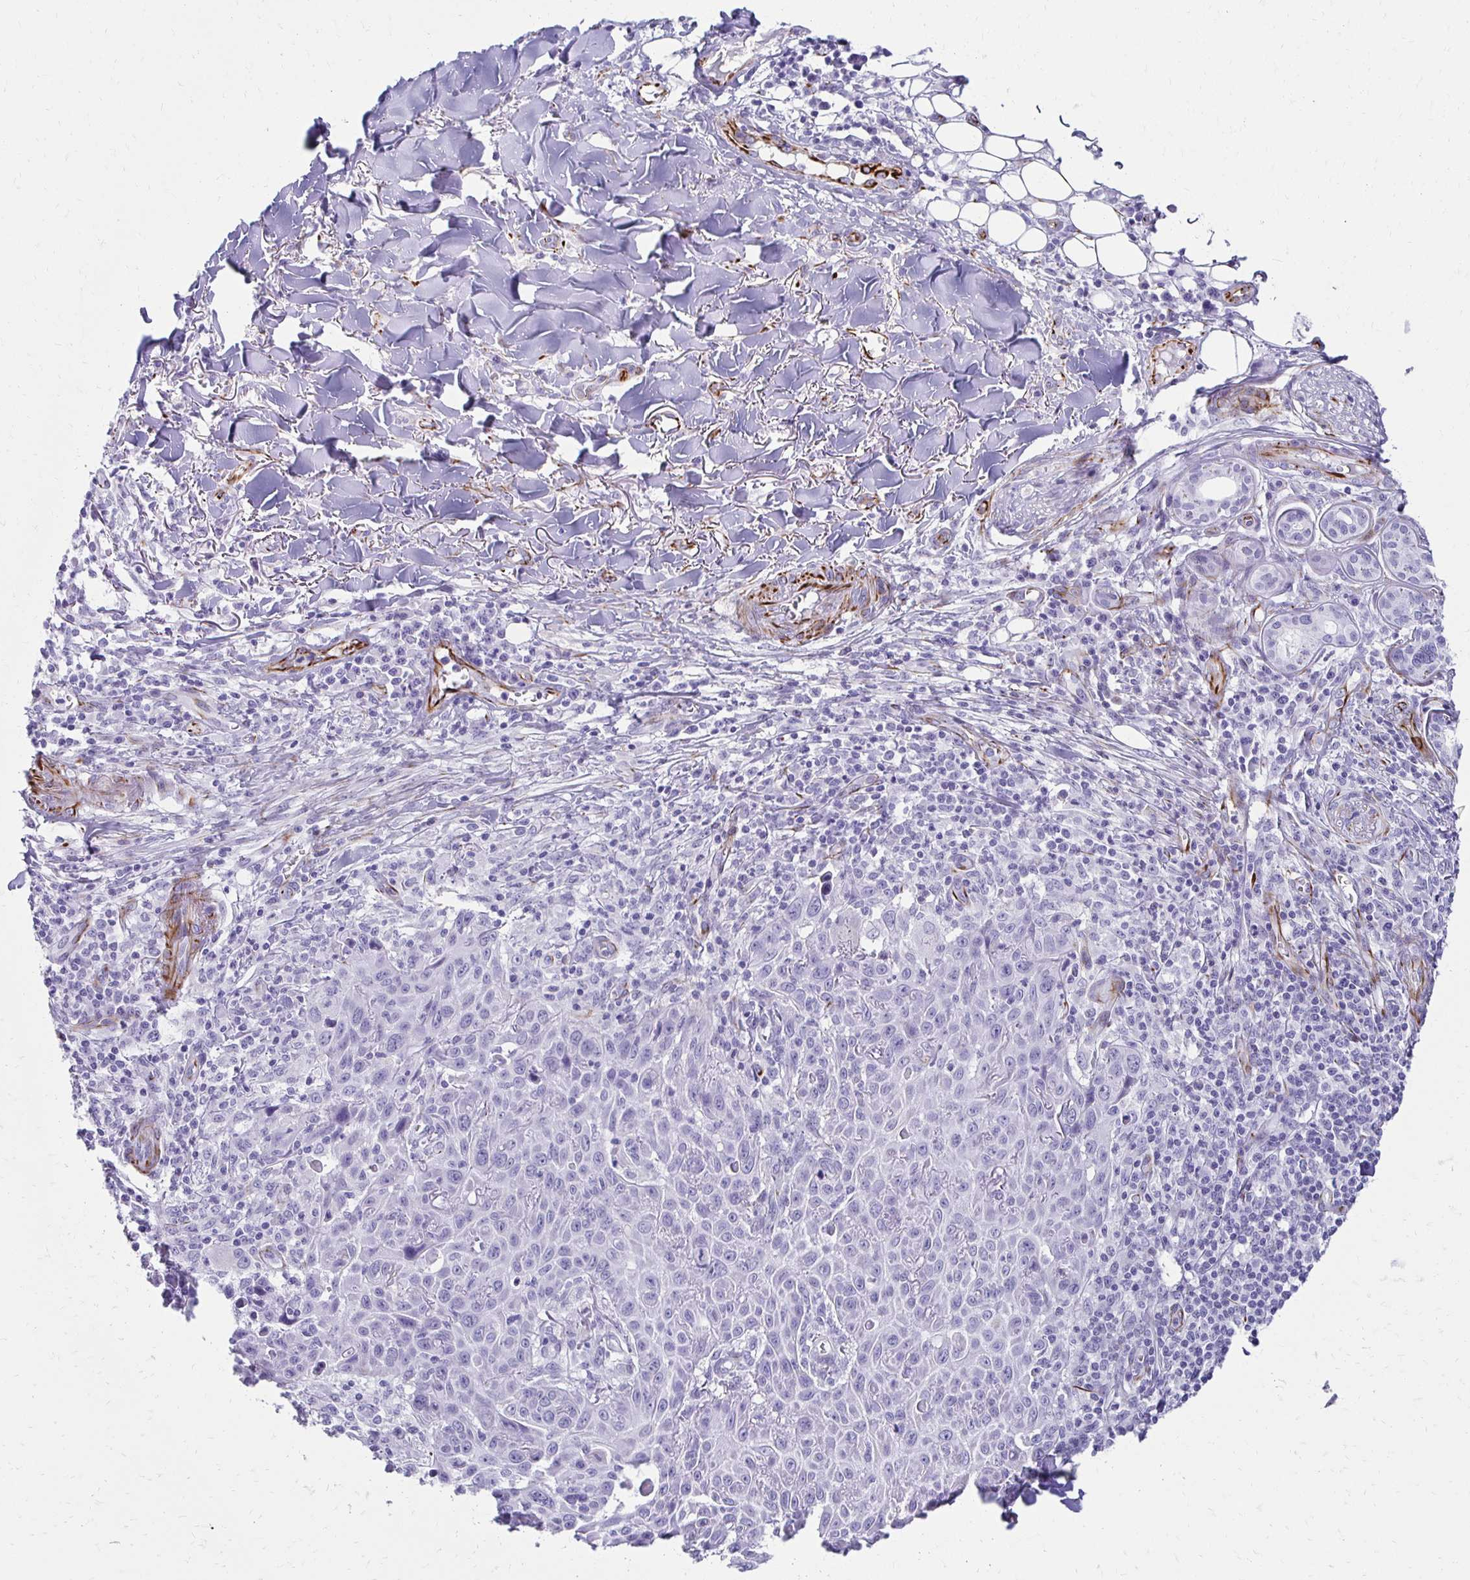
{"staining": {"intensity": "negative", "quantity": "none", "location": "none"}, "tissue": "skin cancer", "cell_type": "Tumor cells", "image_type": "cancer", "snomed": [{"axis": "morphology", "description": "Squamous cell carcinoma, NOS"}, {"axis": "topography", "description": "Skin"}], "caption": "Immunohistochemical staining of human squamous cell carcinoma (skin) shows no significant staining in tumor cells.", "gene": "TMEM54", "patient": {"sex": "male", "age": 75}}